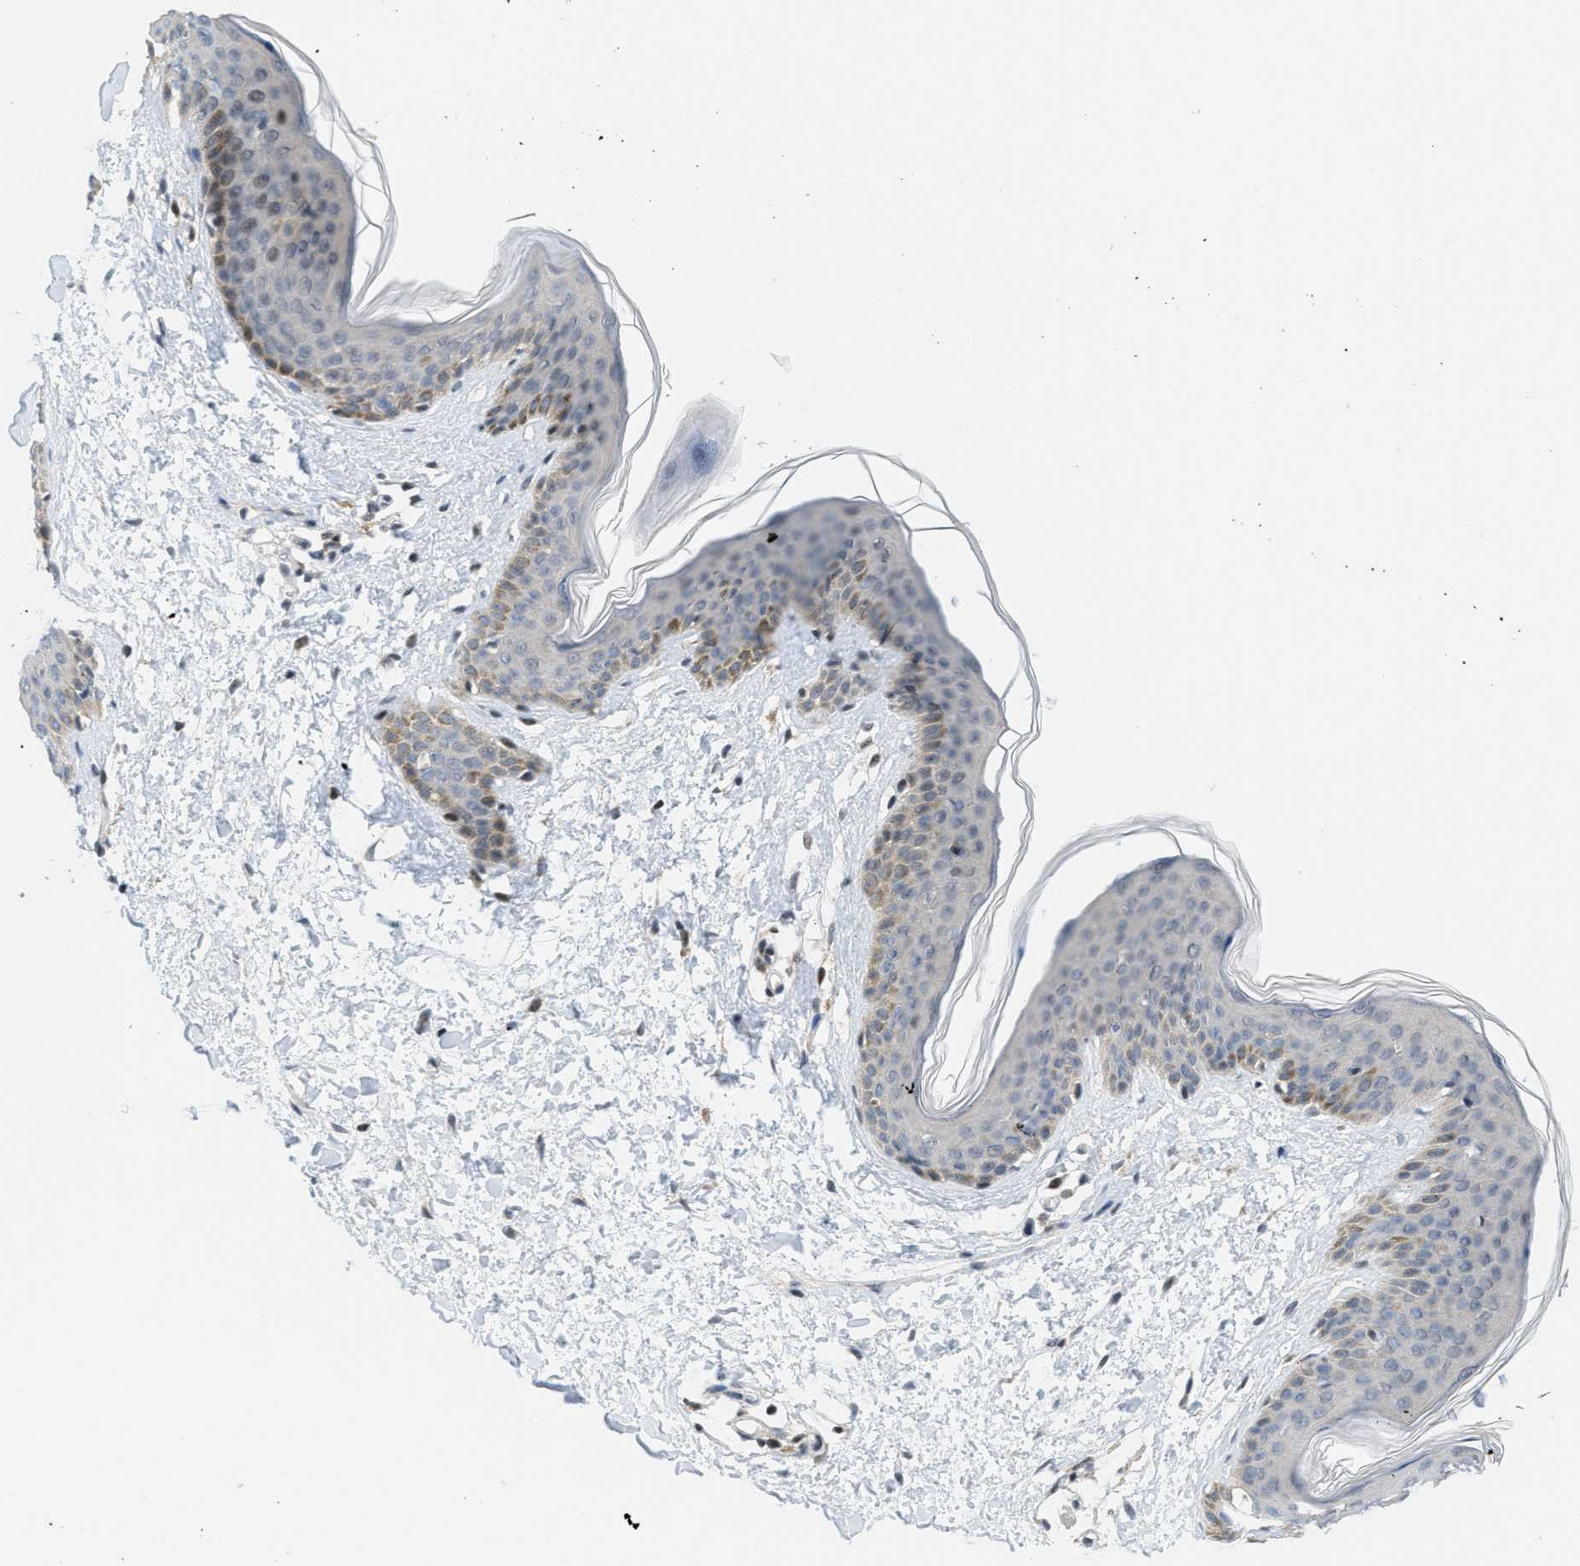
{"staining": {"intensity": "weak", "quantity": ">75%", "location": "cytoplasmic/membranous,nuclear"}, "tissue": "skin", "cell_type": "Fibroblasts", "image_type": "normal", "snomed": [{"axis": "morphology", "description": "Normal tissue, NOS"}, {"axis": "topography", "description": "Skin"}], "caption": "Skin stained with immunohistochemistry (IHC) demonstrates weak cytoplasmic/membranous,nuclear positivity in approximately >75% of fibroblasts.", "gene": "ING1", "patient": {"sex": "female", "age": 17}}